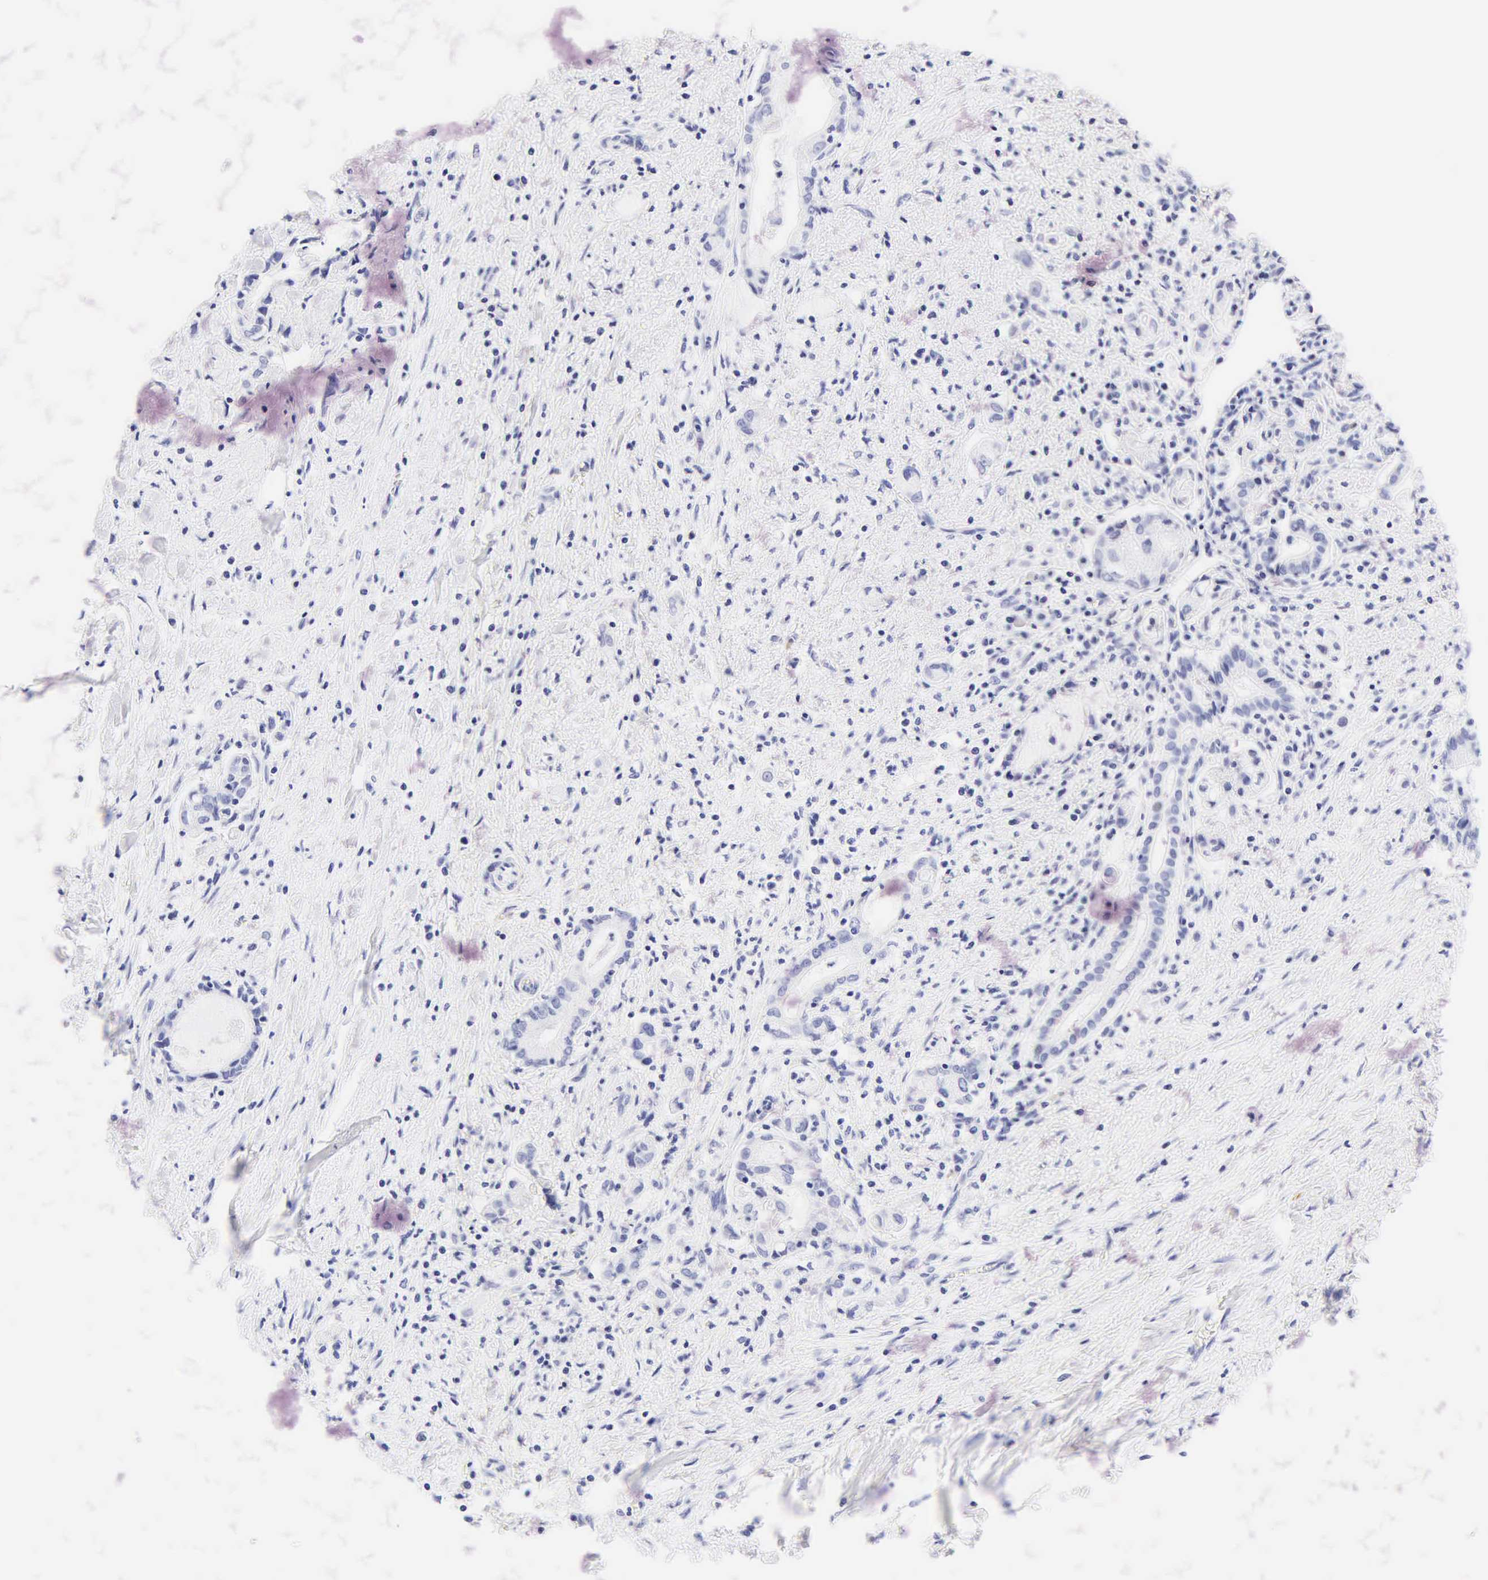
{"staining": {"intensity": "negative", "quantity": "none", "location": "none"}, "tissue": "liver cancer", "cell_type": "Tumor cells", "image_type": "cancer", "snomed": [{"axis": "morphology", "description": "Cholangiocarcinoma"}, {"axis": "topography", "description": "Liver"}], "caption": "Image shows no significant protein staining in tumor cells of liver cancer (cholangiocarcinoma).", "gene": "DES", "patient": {"sex": "male", "age": 57}}